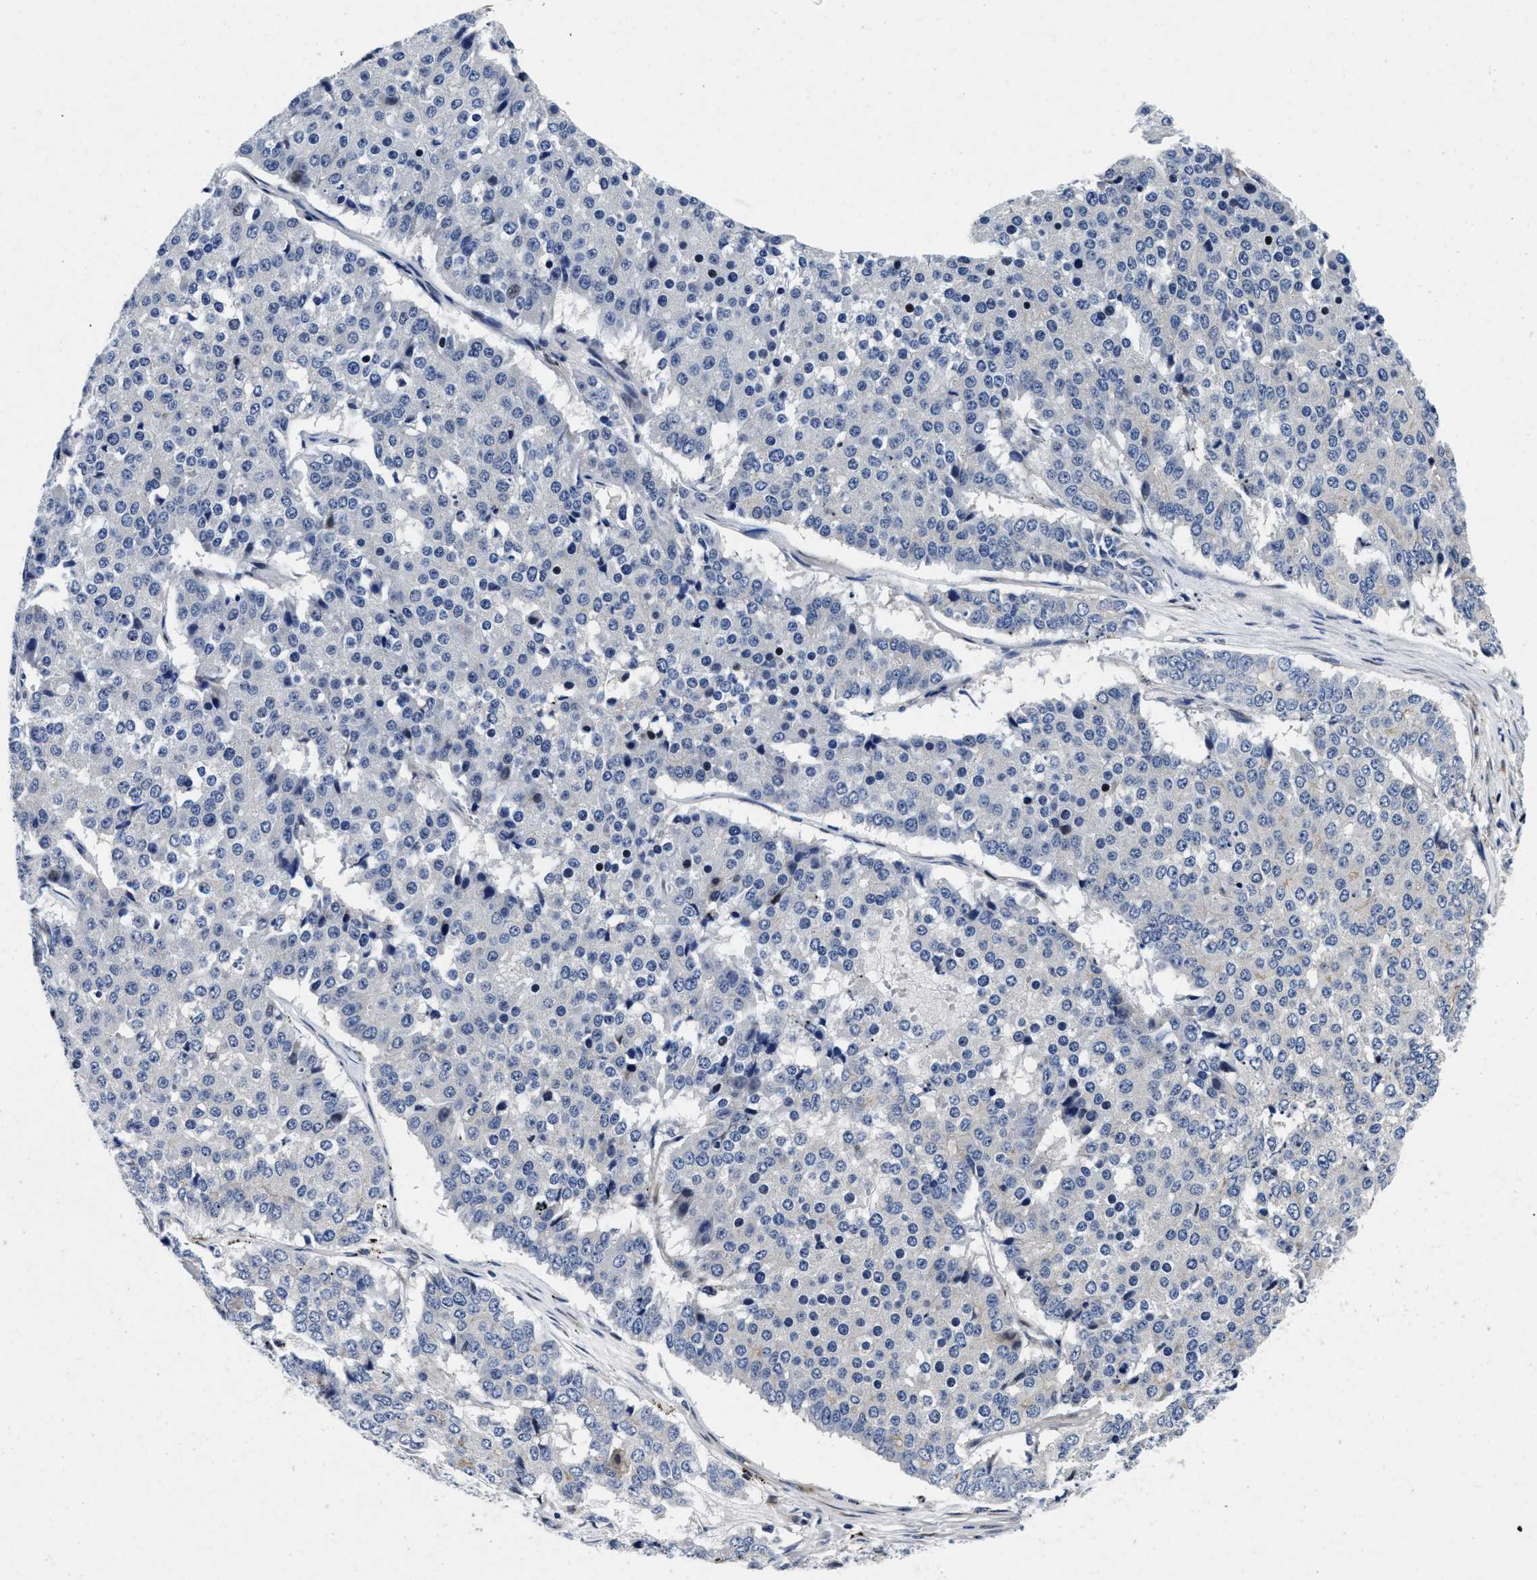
{"staining": {"intensity": "negative", "quantity": "none", "location": "none"}, "tissue": "pancreatic cancer", "cell_type": "Tumor cells", "image_type": "cancer", "snomed": [{"axis": "morphology", "description": "Adenocarcinoma, NOS"}, {"axis": "topography", "description": "Pancreas"}], "caption": "This is an immunohistochemistry image of pancreatic cancer (adenocarcinoma). There is no expression in tumor cells.", "gene": "LAD1", "patient": {"sex": "male", "age": 50}}